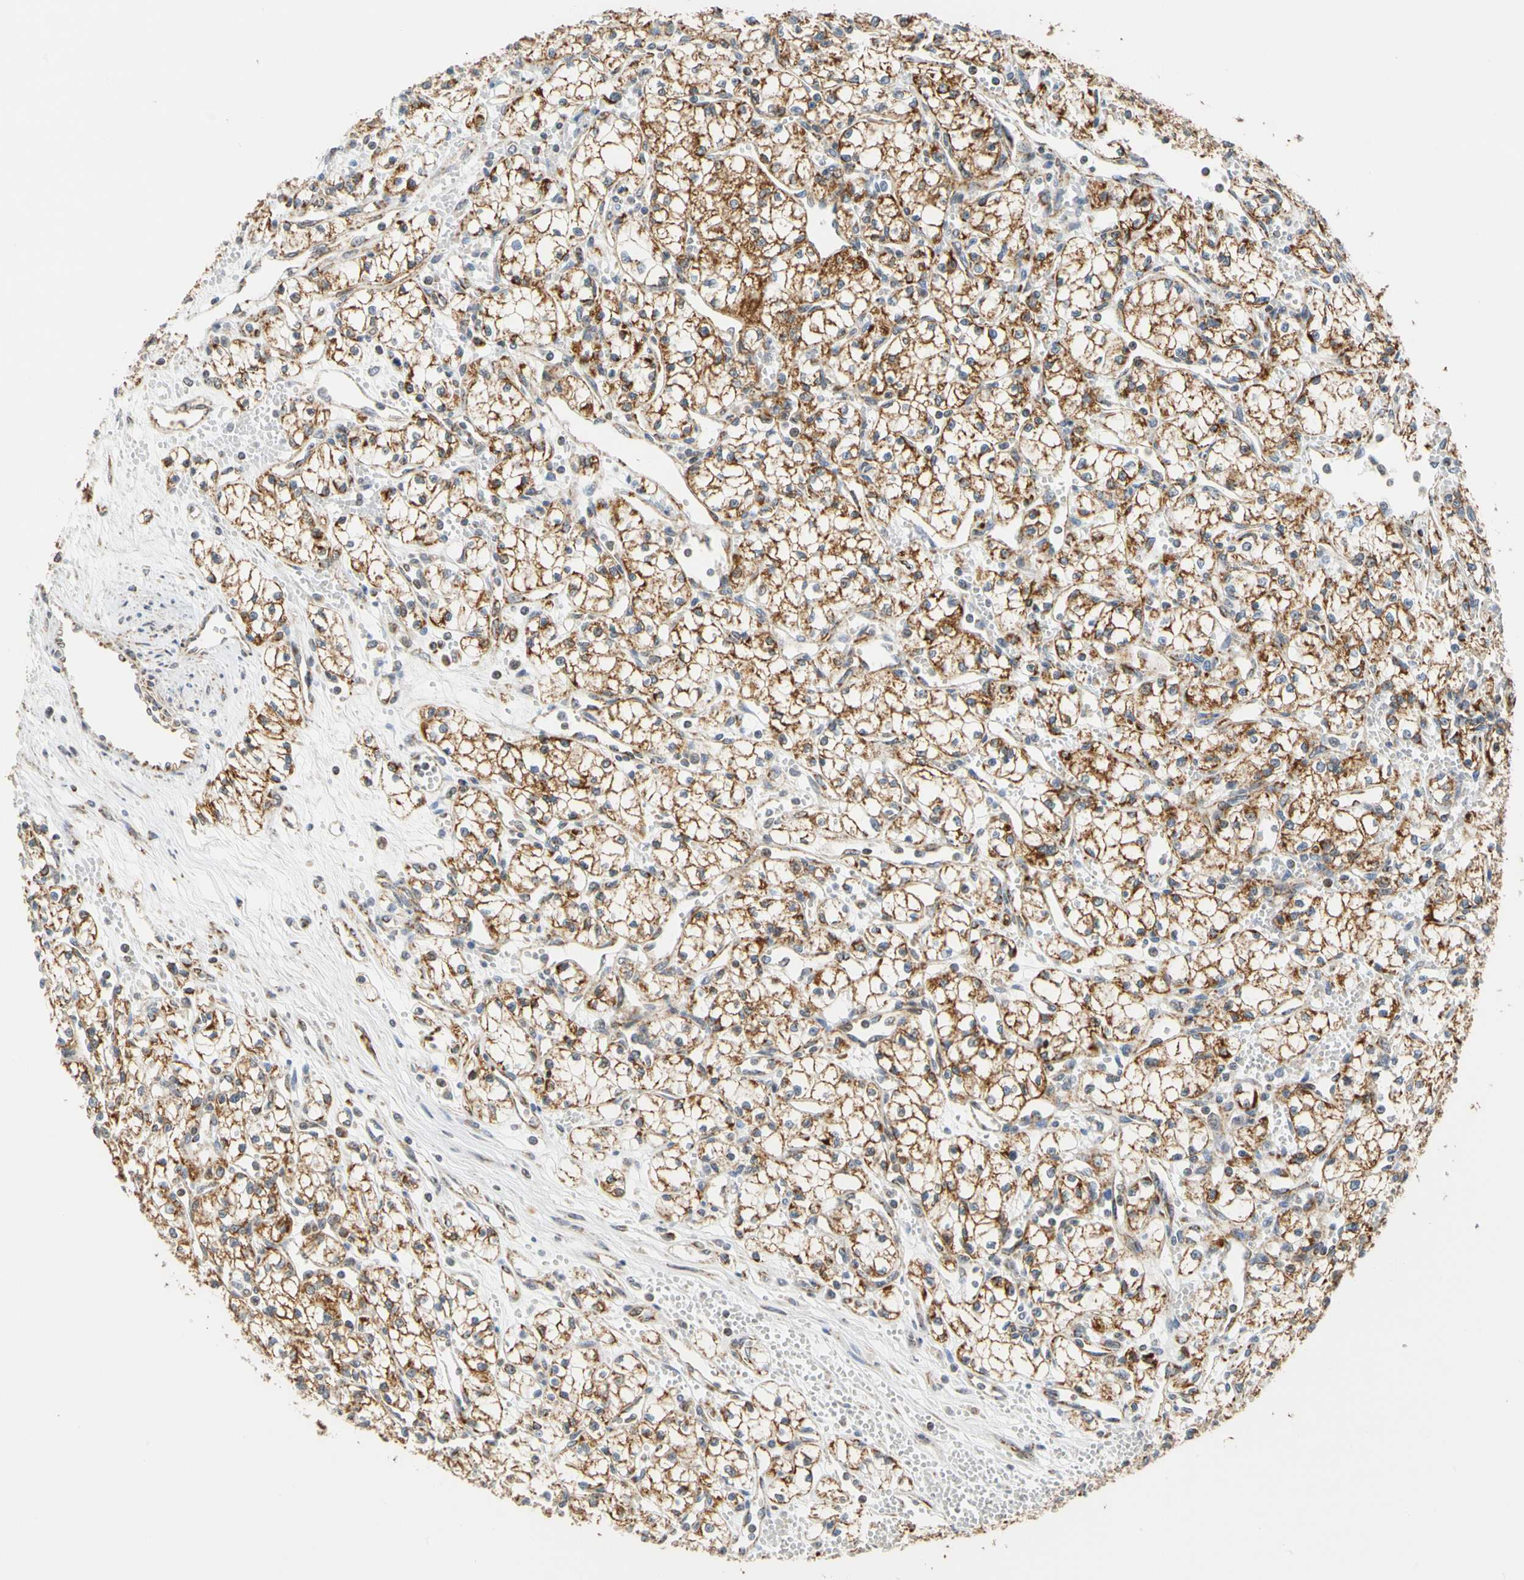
{"staining": {"intensity": "strong", "quantity": ">75%", "location": "cytoplasmic/membranous"}, "tissue": "renal cancer", "cell_type": "Tumor cells", "image_type": "cancer", "snomed": [{"axis": "morphology", "description": "Normal tissue, NOS"}, {"axis": "morphology", "description": "Adenocarcinoma, NOS"}, {"axis": "topography", "description": "Kidney"}], "caption": "DAB (3,3'-diaminobenzidine) immunohistochemical staining of human renal cancer (adenocarcinoma) displays strong cytoplasmic/membranous protein expression in approximately >75% of tumor cells.", "gene": "SFXN3", "patient": {"sex": "male", "age": 59}}